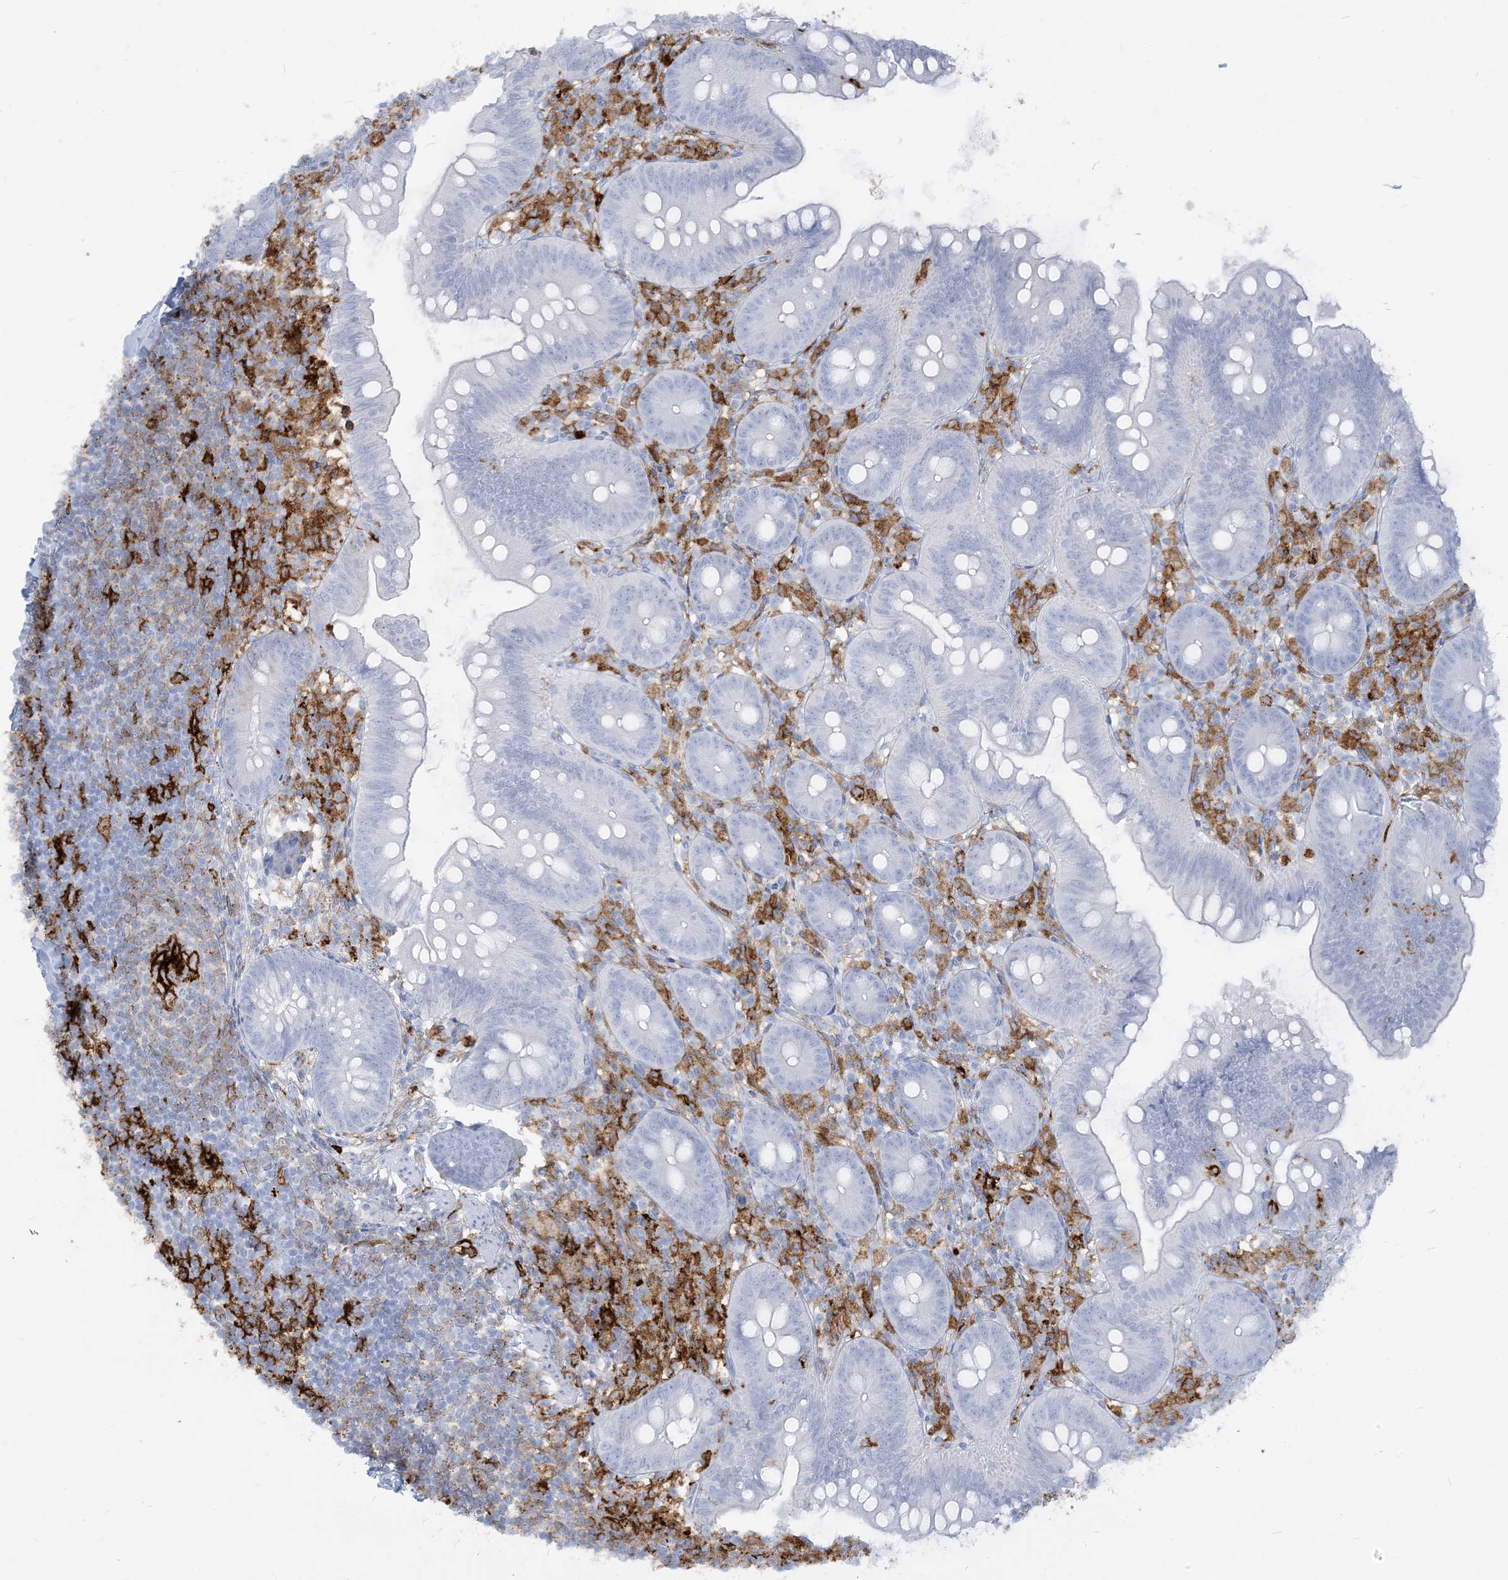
{"staining": {"intensity": "negative", "quantity": "none", "location": "none"}, "tissue": "appendix", "cell_type": "Glandular cells", "image_type": "normal", "snomed": [{"axis": "morphology", "description": "Normal tissue, NOS"}, {"axis": "topography", "description": "Appendix"}], "caption": "Immunohistochemistry of unremarkable human appendix exhibits no expression in glandular cells. (DAB (3,3'-diaminobenzidine) immunohistochemistry (IHC) with hematoxylin counter stain).", "gene": "HLA", "patient": {"sex": "female", "age": 62}}